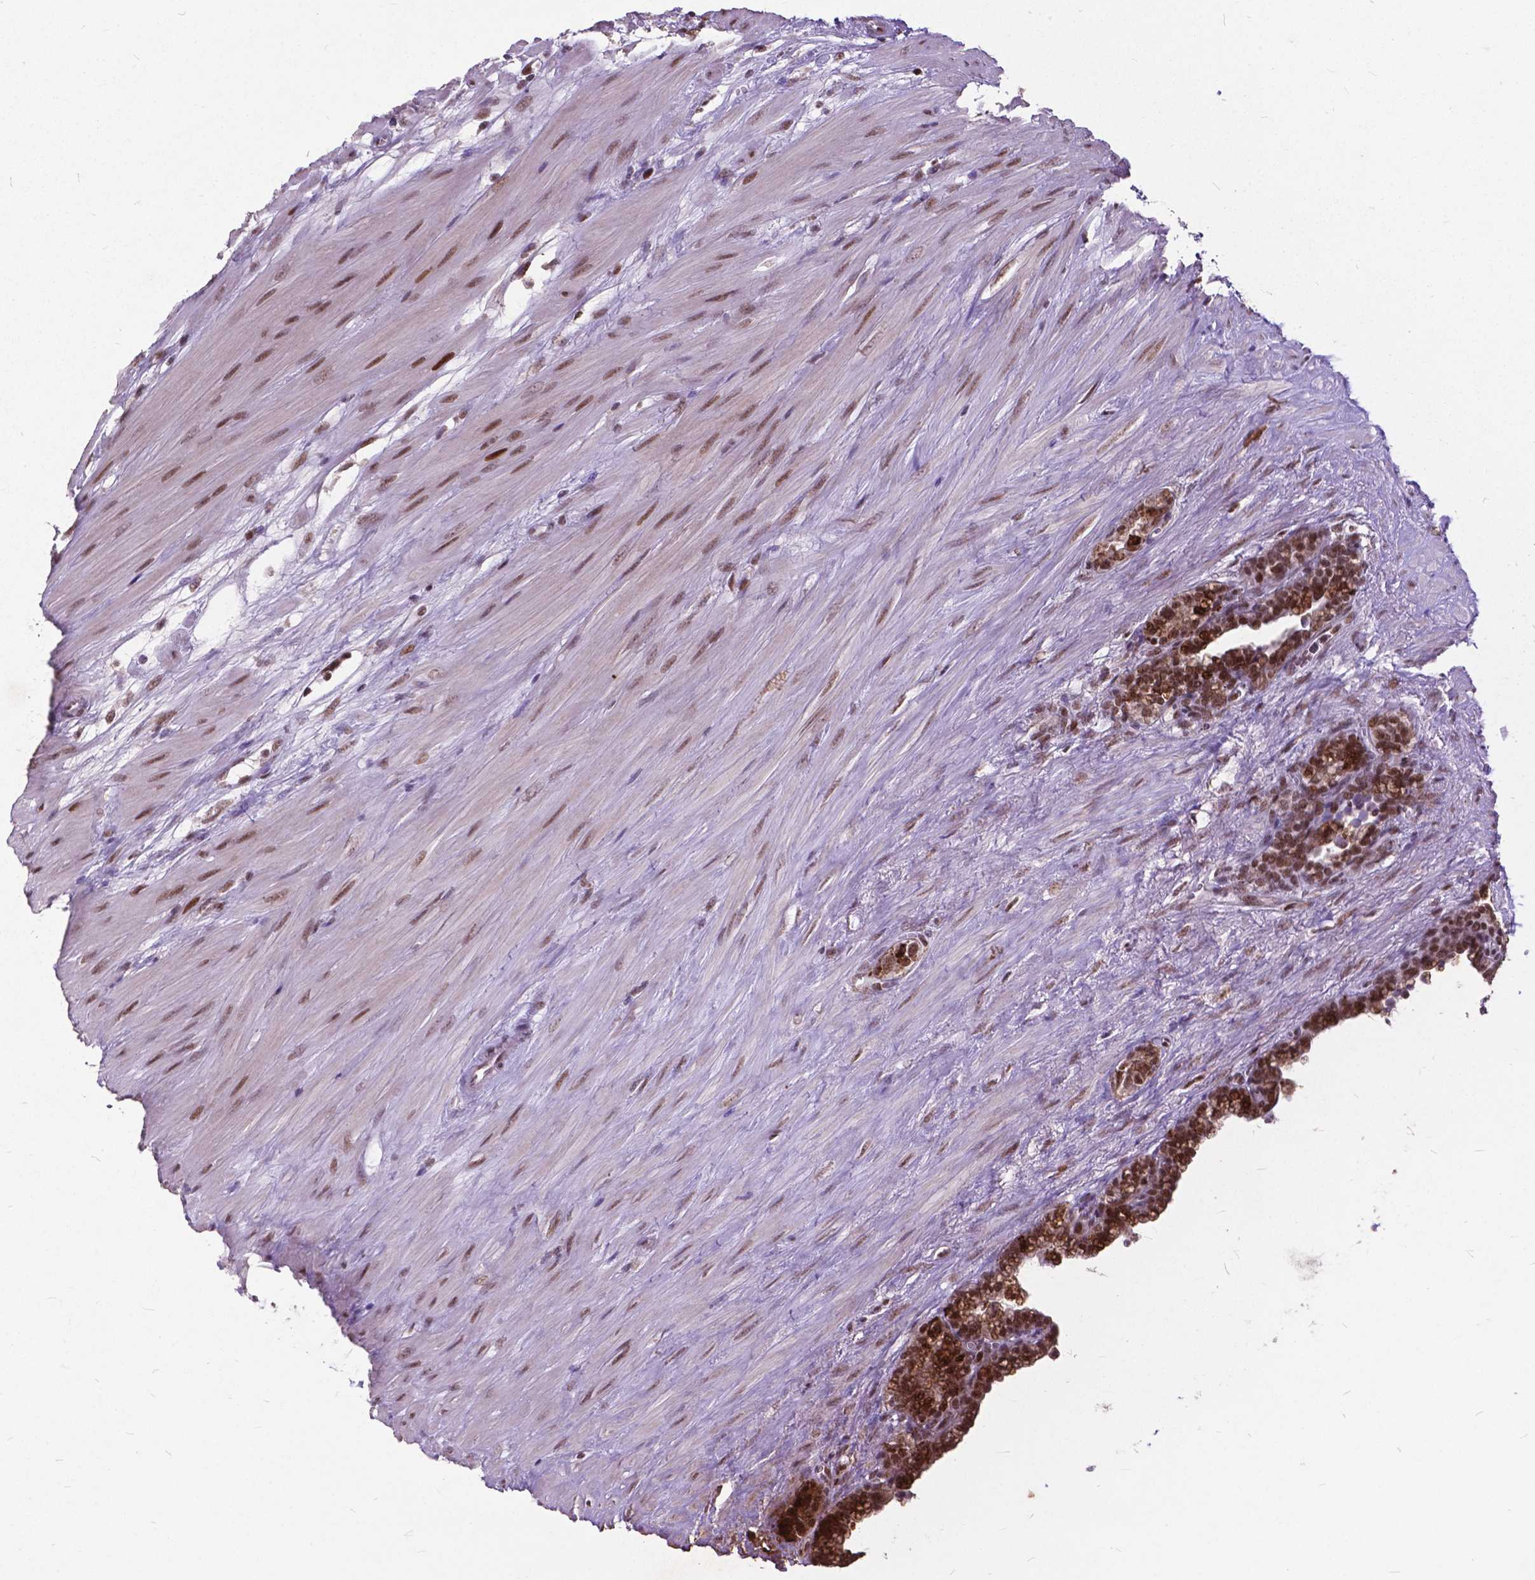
{"staining": {"intensity": "moderate", "quantity": ">75%", "location": "nuclear"}, "tissue": "seminal vesicle", "cell_type": "Glandular cells", "image_type": "normal", "snomed": [{"axis": "morphology", "description": "Normal tissue, NOS"}, {"axis": "morphology", "description": "Urothelial carcinoma, NOS"}, {"axis": "topography", "description": "Urinary bladder"}, {"axis": "topography", "description": "Seminal veicle"}], "caption": "Normal seminal vesicle displays moderate nuclear positivity in about >75% of glandular cells, visualized by immunohistochemistry. (DAB IHC with brightfield microscopy, high magnification).", "gene": "MSH2", "patient": {"sex": "male", "age": 76}}